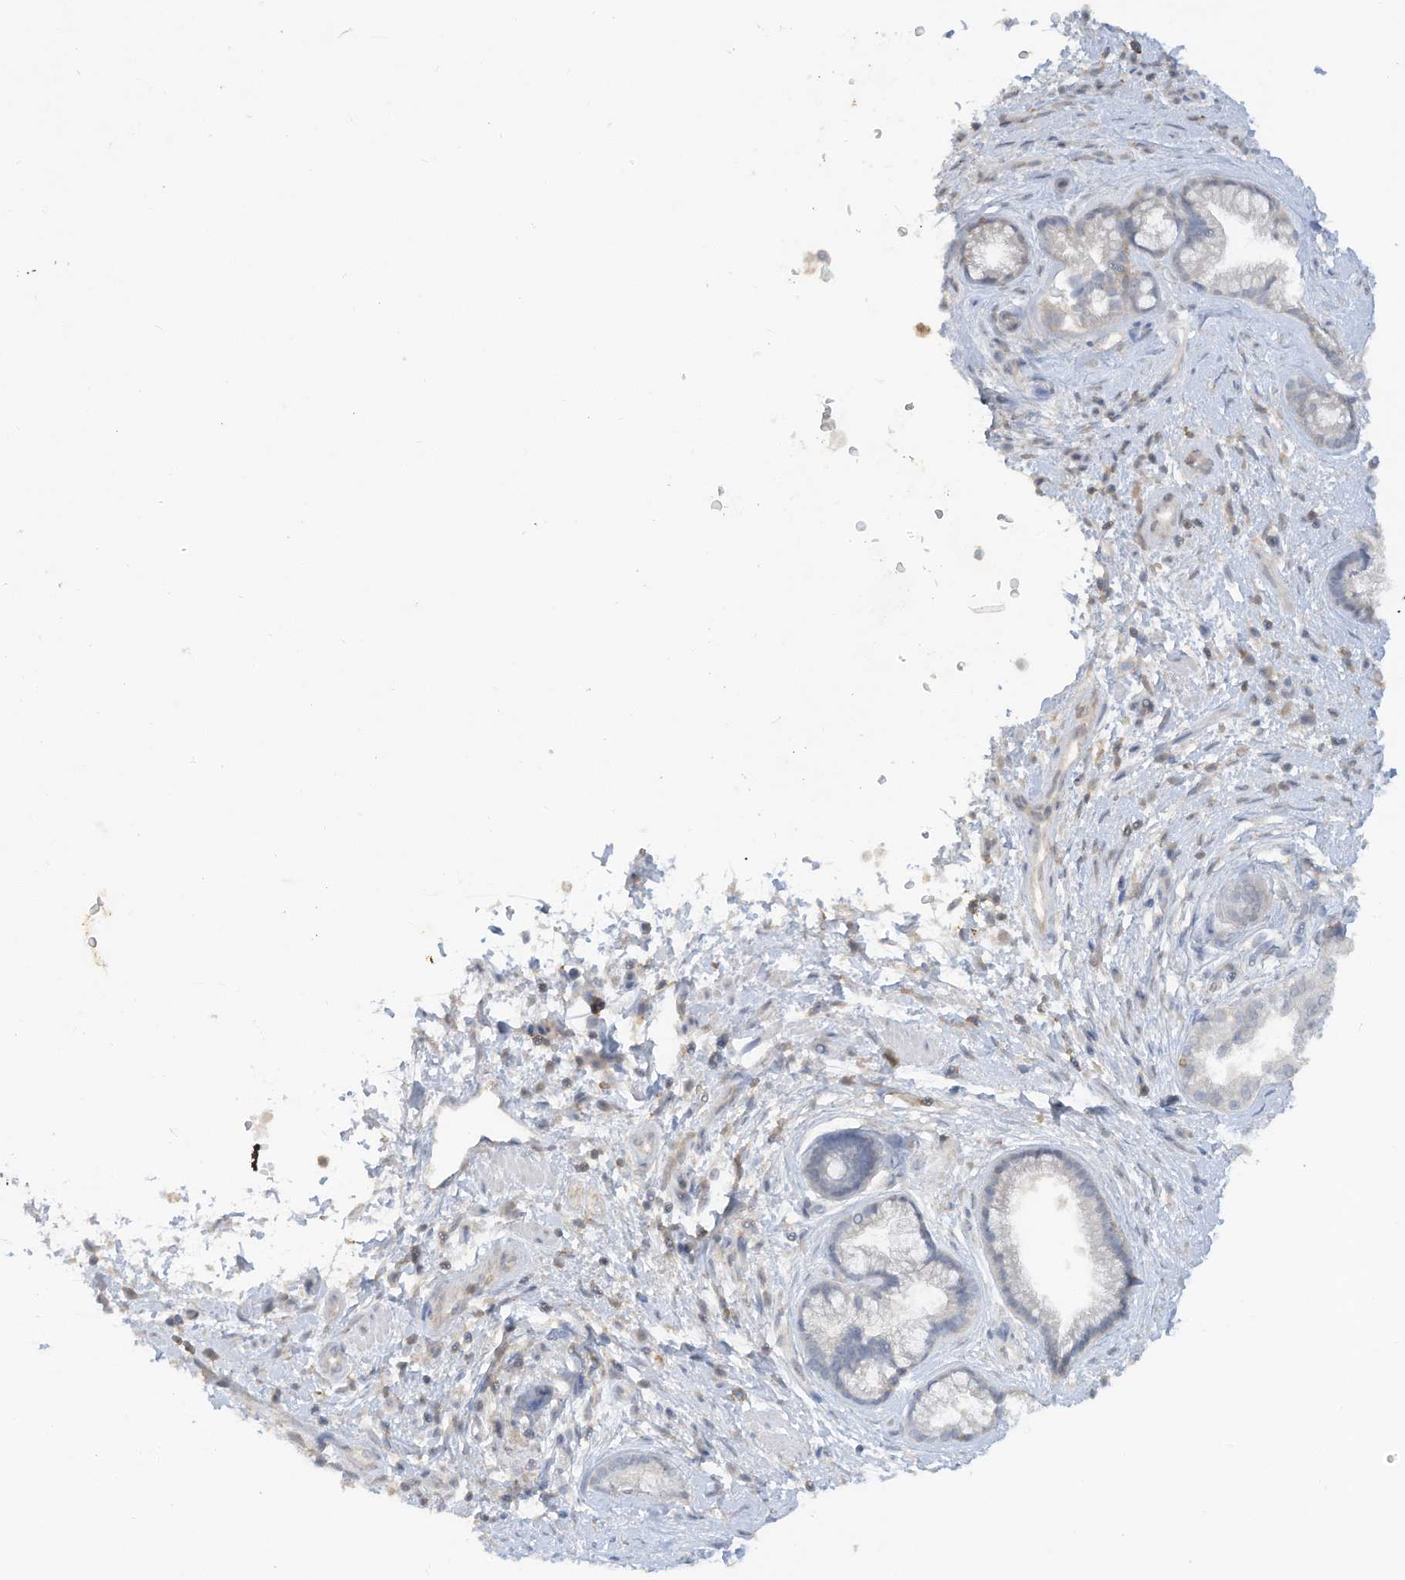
{"staining": {"intensity": "negative", "quantity": "none", "location": "none"}, "tissue": "pancreatic cancer", "cell_type": "Tumor cells", "image_type": "cancer", "snomed": [{"axis": "morphology", "description": "Adenocarcinoma, NOS"}, {"axis": "topography", "description": "Pancreas"}], "caption": "DAB (3,3'-diaminobenzidine) immunohistochemical staining of human adenocarcinoma (pancreatic) reveals no significant positivity in tumor cells.", "gene": "HAS3", "patient": {"sex": "female", "age": 73}}